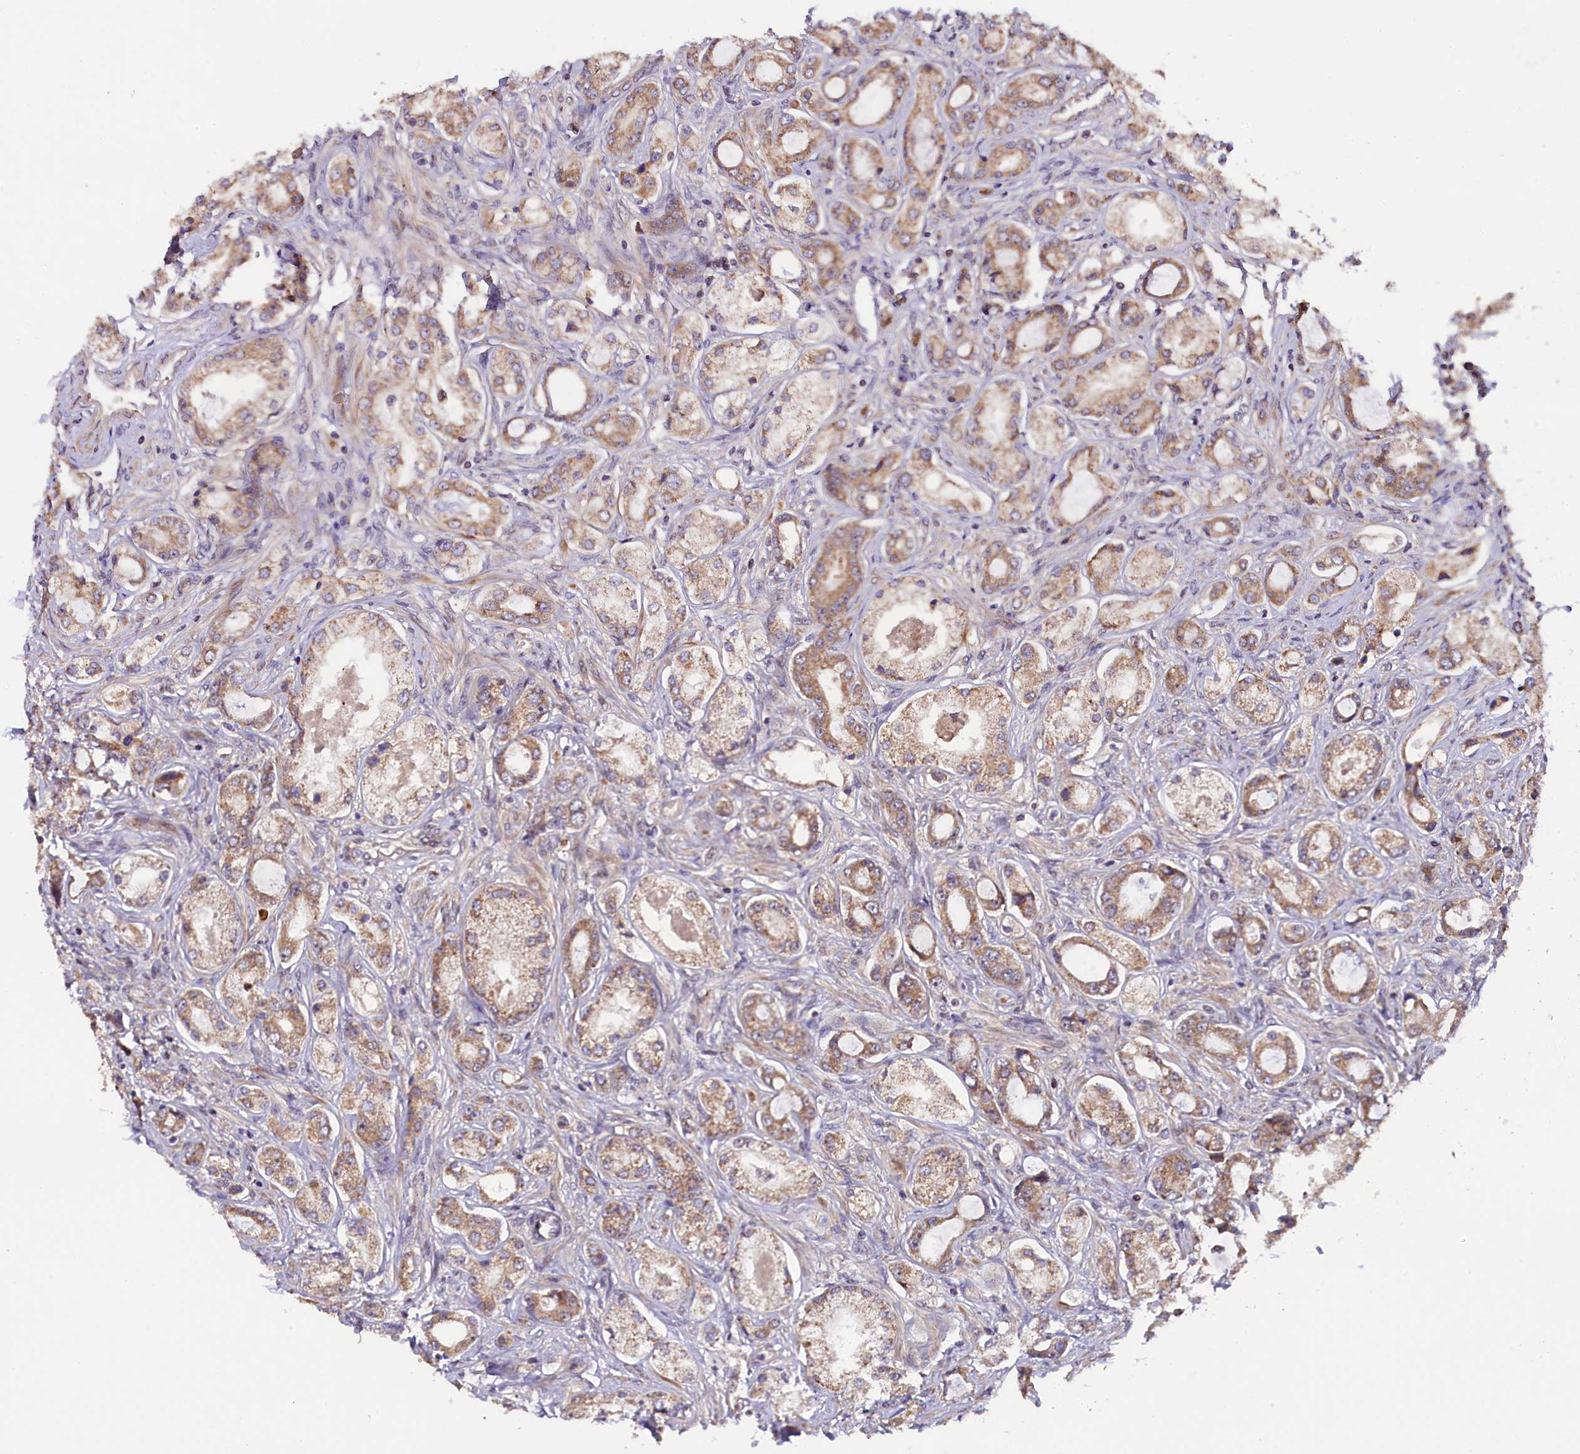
{"staining": {"intensity": "moderate", "quantity": ">75%", "location": "cytoplasmic/membranous"}, "tissue": "prostate cancer", "cell_type": "Tumor cells", "image_type": "cancer", "snomed": [{"axis": "morphology", "description": "Adenocarcinoma, Low grade"}, {"axis": "topography", "description": "Prostate"}], "caption": "Protein expression analysis of prostate low-grade adenocarcinoma exhibits moderate cytoplasmic/membranous expression in approximately >75% of tumor cells.", "gene": "DOHH", "patient": {"sex": "male", "age": 68}}